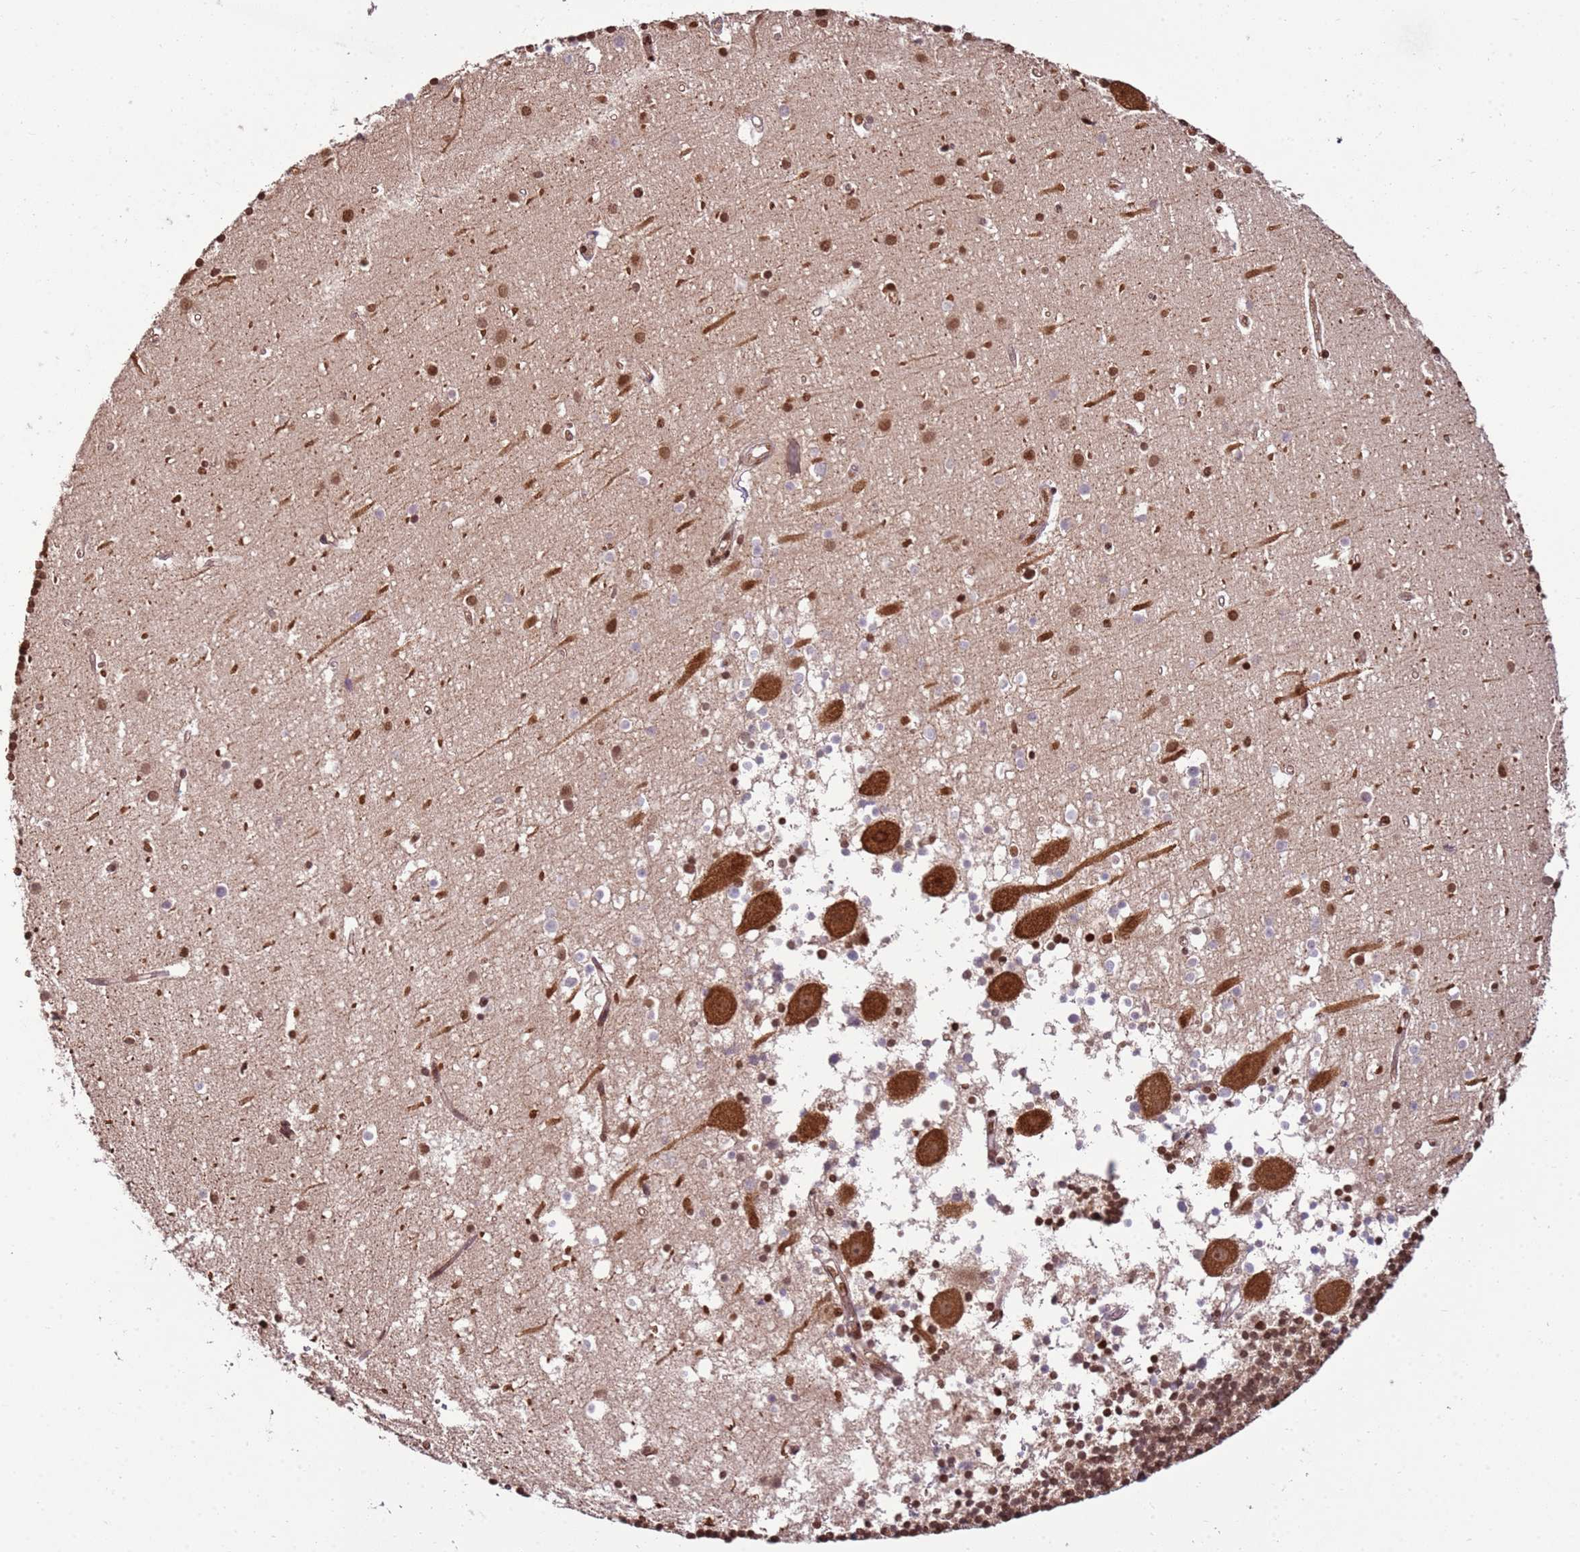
{"staining": {"intensity": "moderate", "quantity": "25%-75%", "location": "cytoplasmic/membranous,nuclear"}, "tissue": "cerebellum", "cell_type": "Cells in granular layer", "image_type": "normal", "snomed": [{"axis": "morphology", "description": "Normal tissue, NOS"}, {"axis": "topography", "description": "Cerebellum"}], "caption": "A photomicrograph of cerebellum stained for a protein shows moderate cytoplasmic/membranous,nuclear brown staining in cells in granular layer. Using DAB (brown) and hematoxylin (blue) stains, captured at high magnification using brightfield microscopy.", "gene": "ZBTB12", "patient": {"sex": "male", "age": 54}}